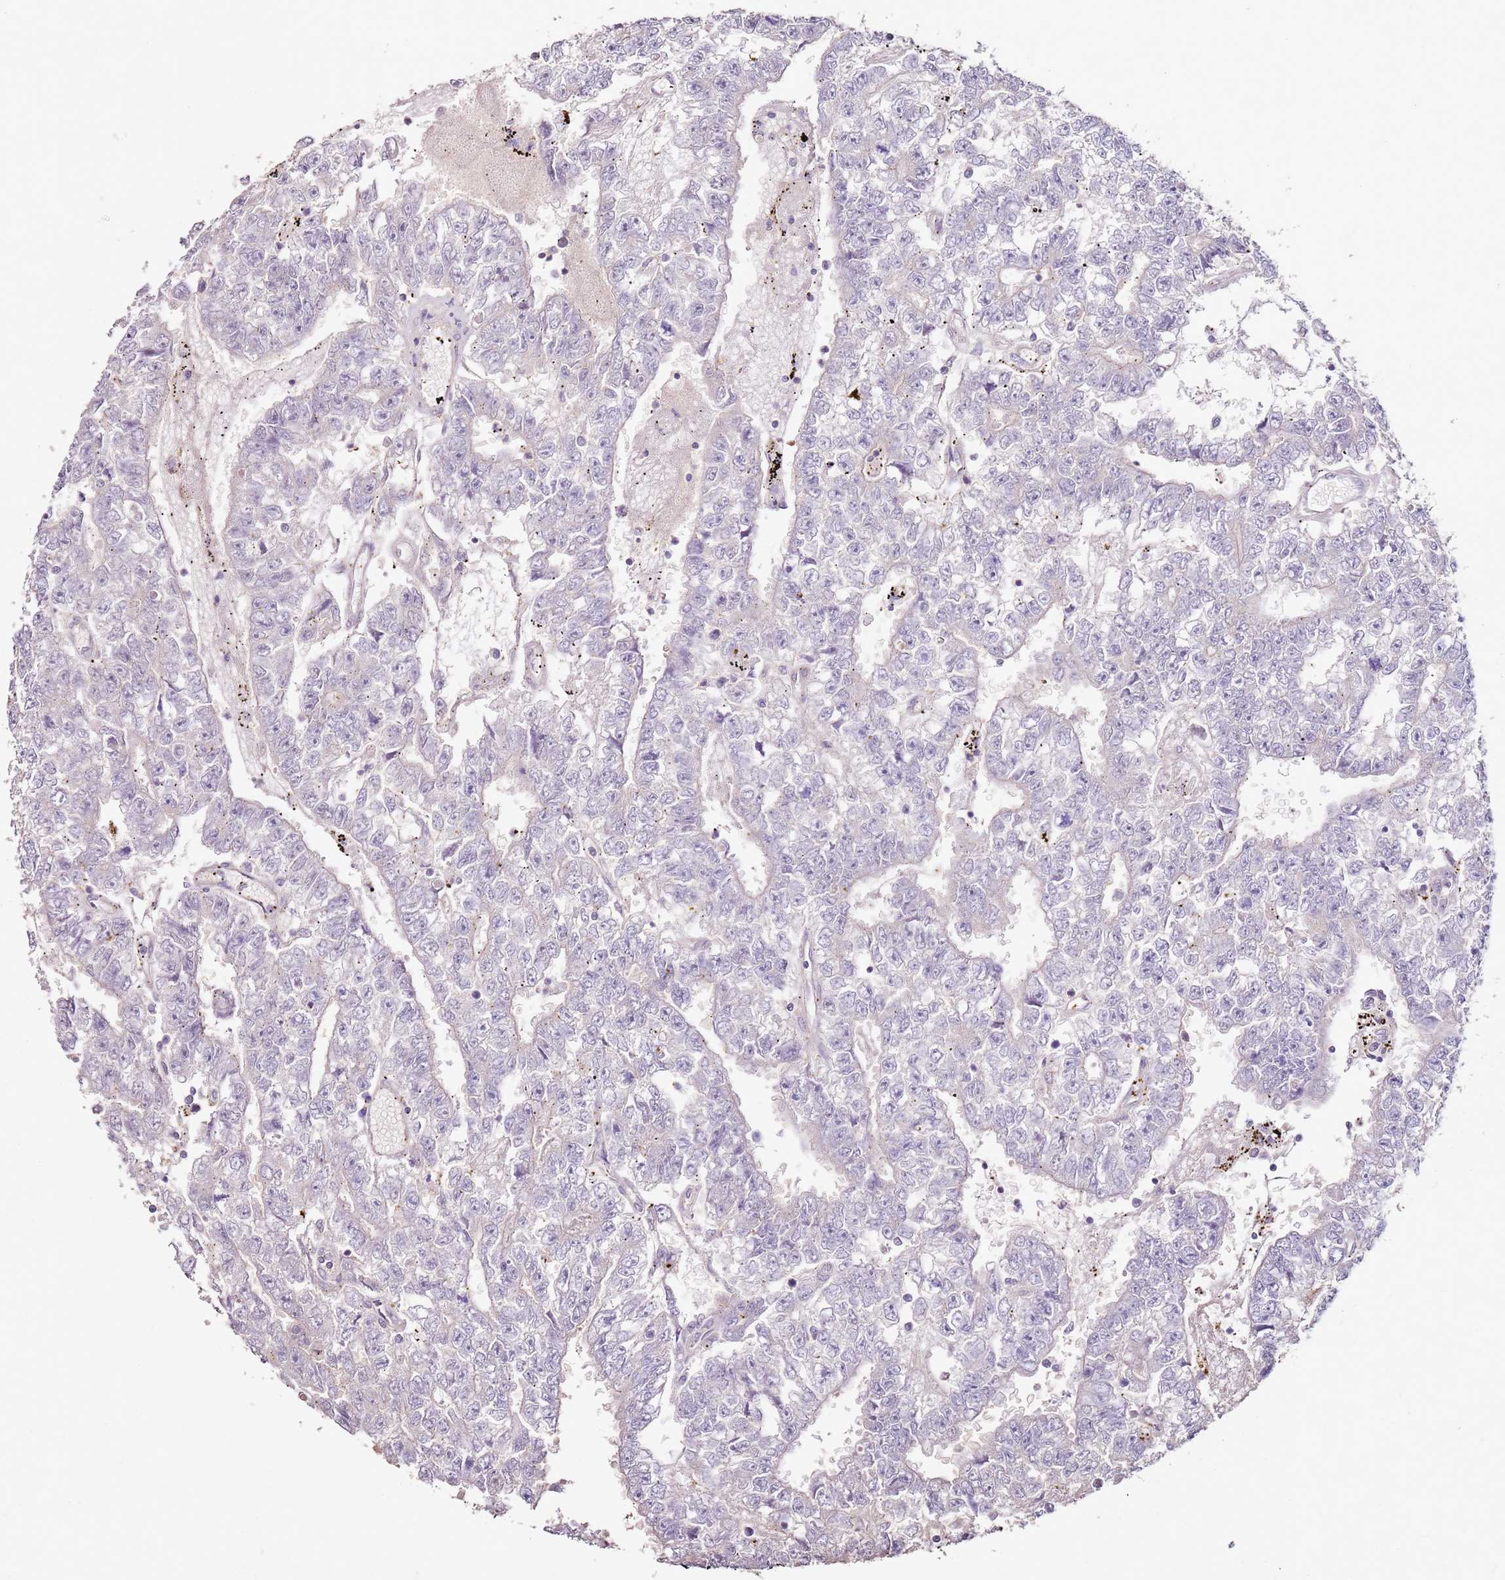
{"staining": {"intensity": "negative", "quantity": "none", "location": "none"}, "tissue": "testis cancer", "cell_type": "Tumor cells", "image_type": "cancer", "snomed": [{"axis": "morphology", "description": "Carcinoma, Embryonal, NOS"}, {"axis": "topography", "description": "Testis"}], "caption": "IHC of embryonal carcinoma (testis) reveals no expression in tumor cells. Nuclei are stained in blue.", "gene": "MDH1", "patient": {"sex": "male", "age": 25}}